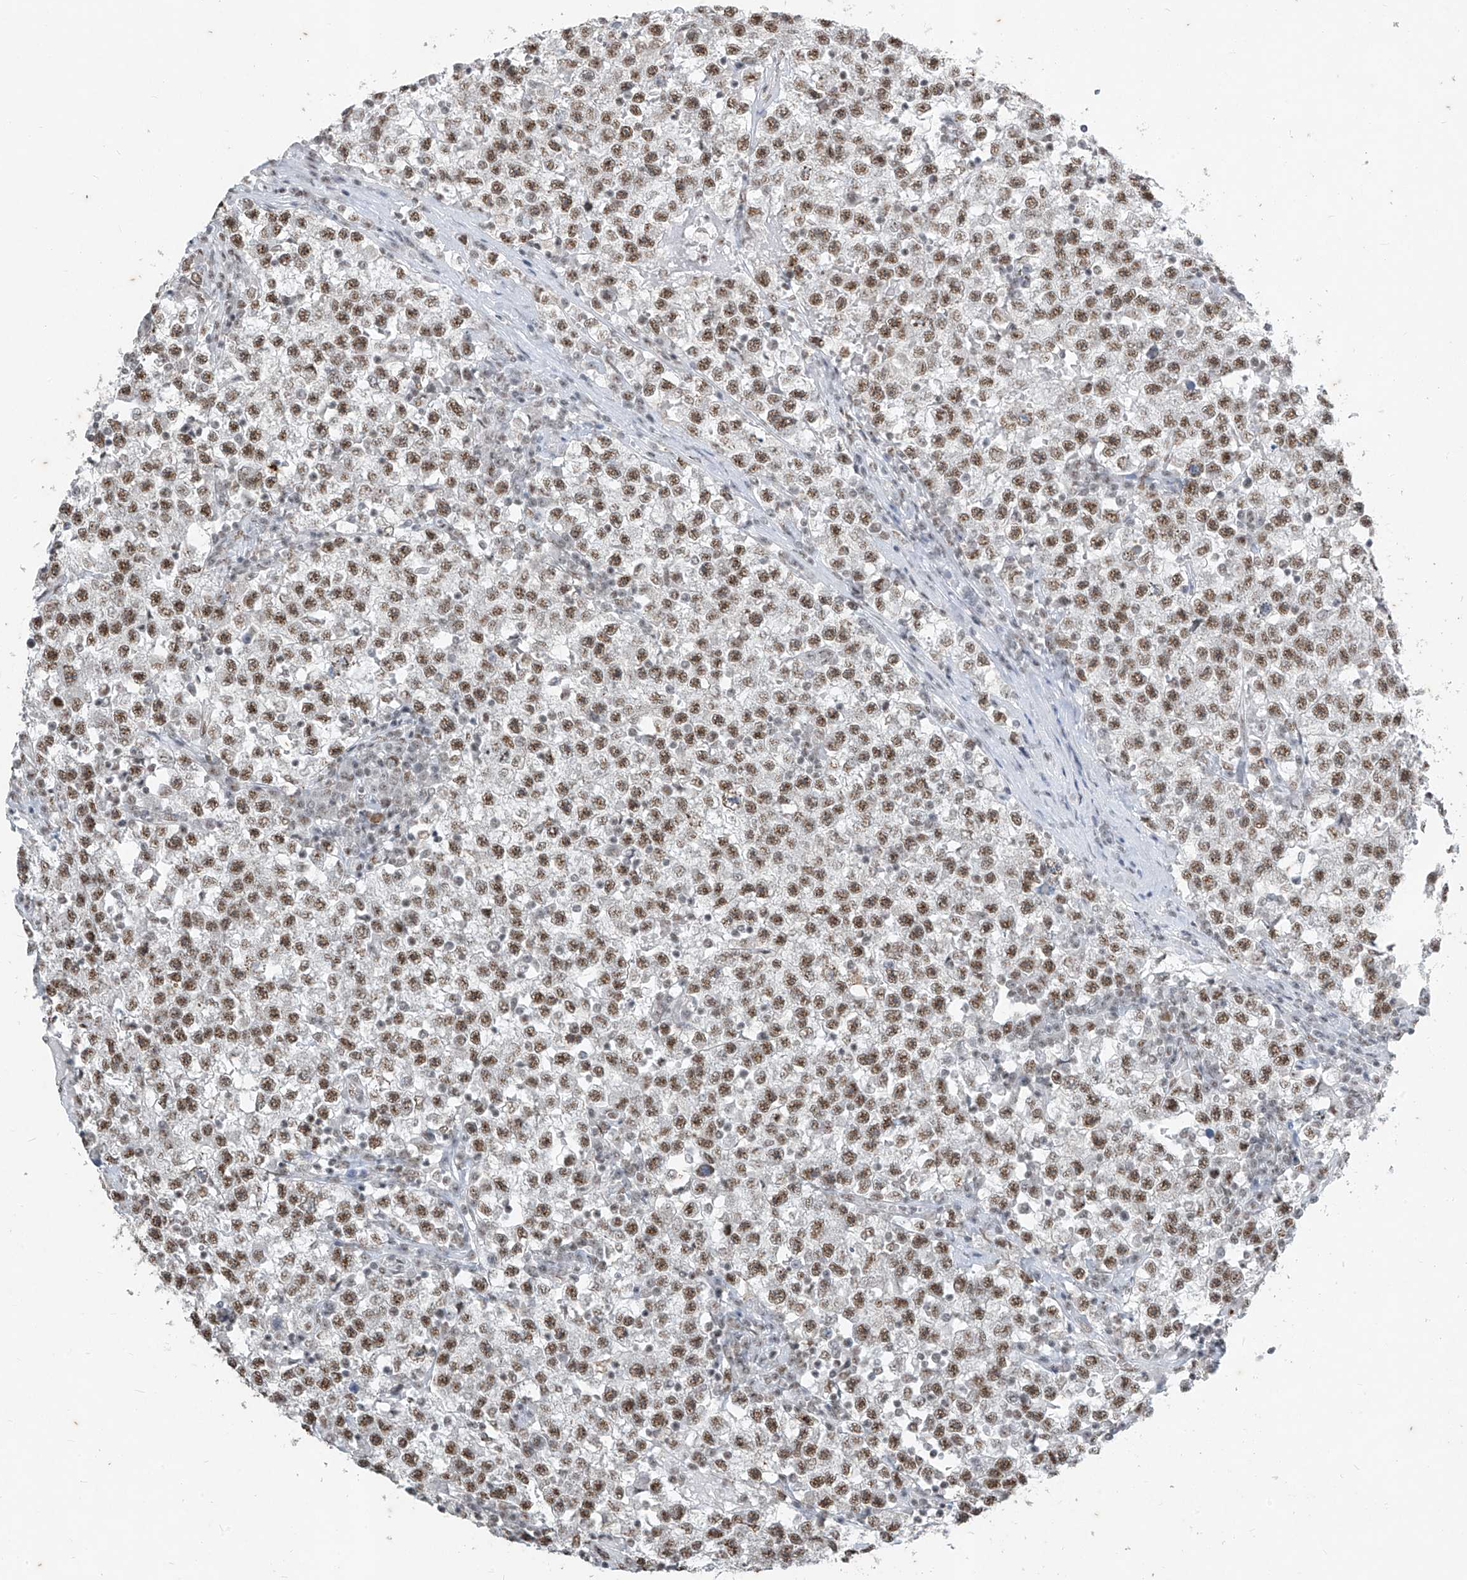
{"staining": {"intensity": "moderate", "quantity": ">75%", "location": "nuclear"}, "tissue": "testis cancer", "cell_type": "Tumor cells", "image_type": "cancer", "snomed": [{"axis": "morphology", "description": "Seminoma, NOS"}, {"axis": "topography", "description": "Testis"}], "caption": "Immunohistochemistry image of neoplastic tissue: testis cancer (seminoma) stained using immunohistochemistry exhibits medium levels of moderate protein expression localized specifically in the nuclear of tumor cells, appearing as a nuclear brown color.", "gene": "TFEC", "patient": {"sex": "male", "age": 22}}